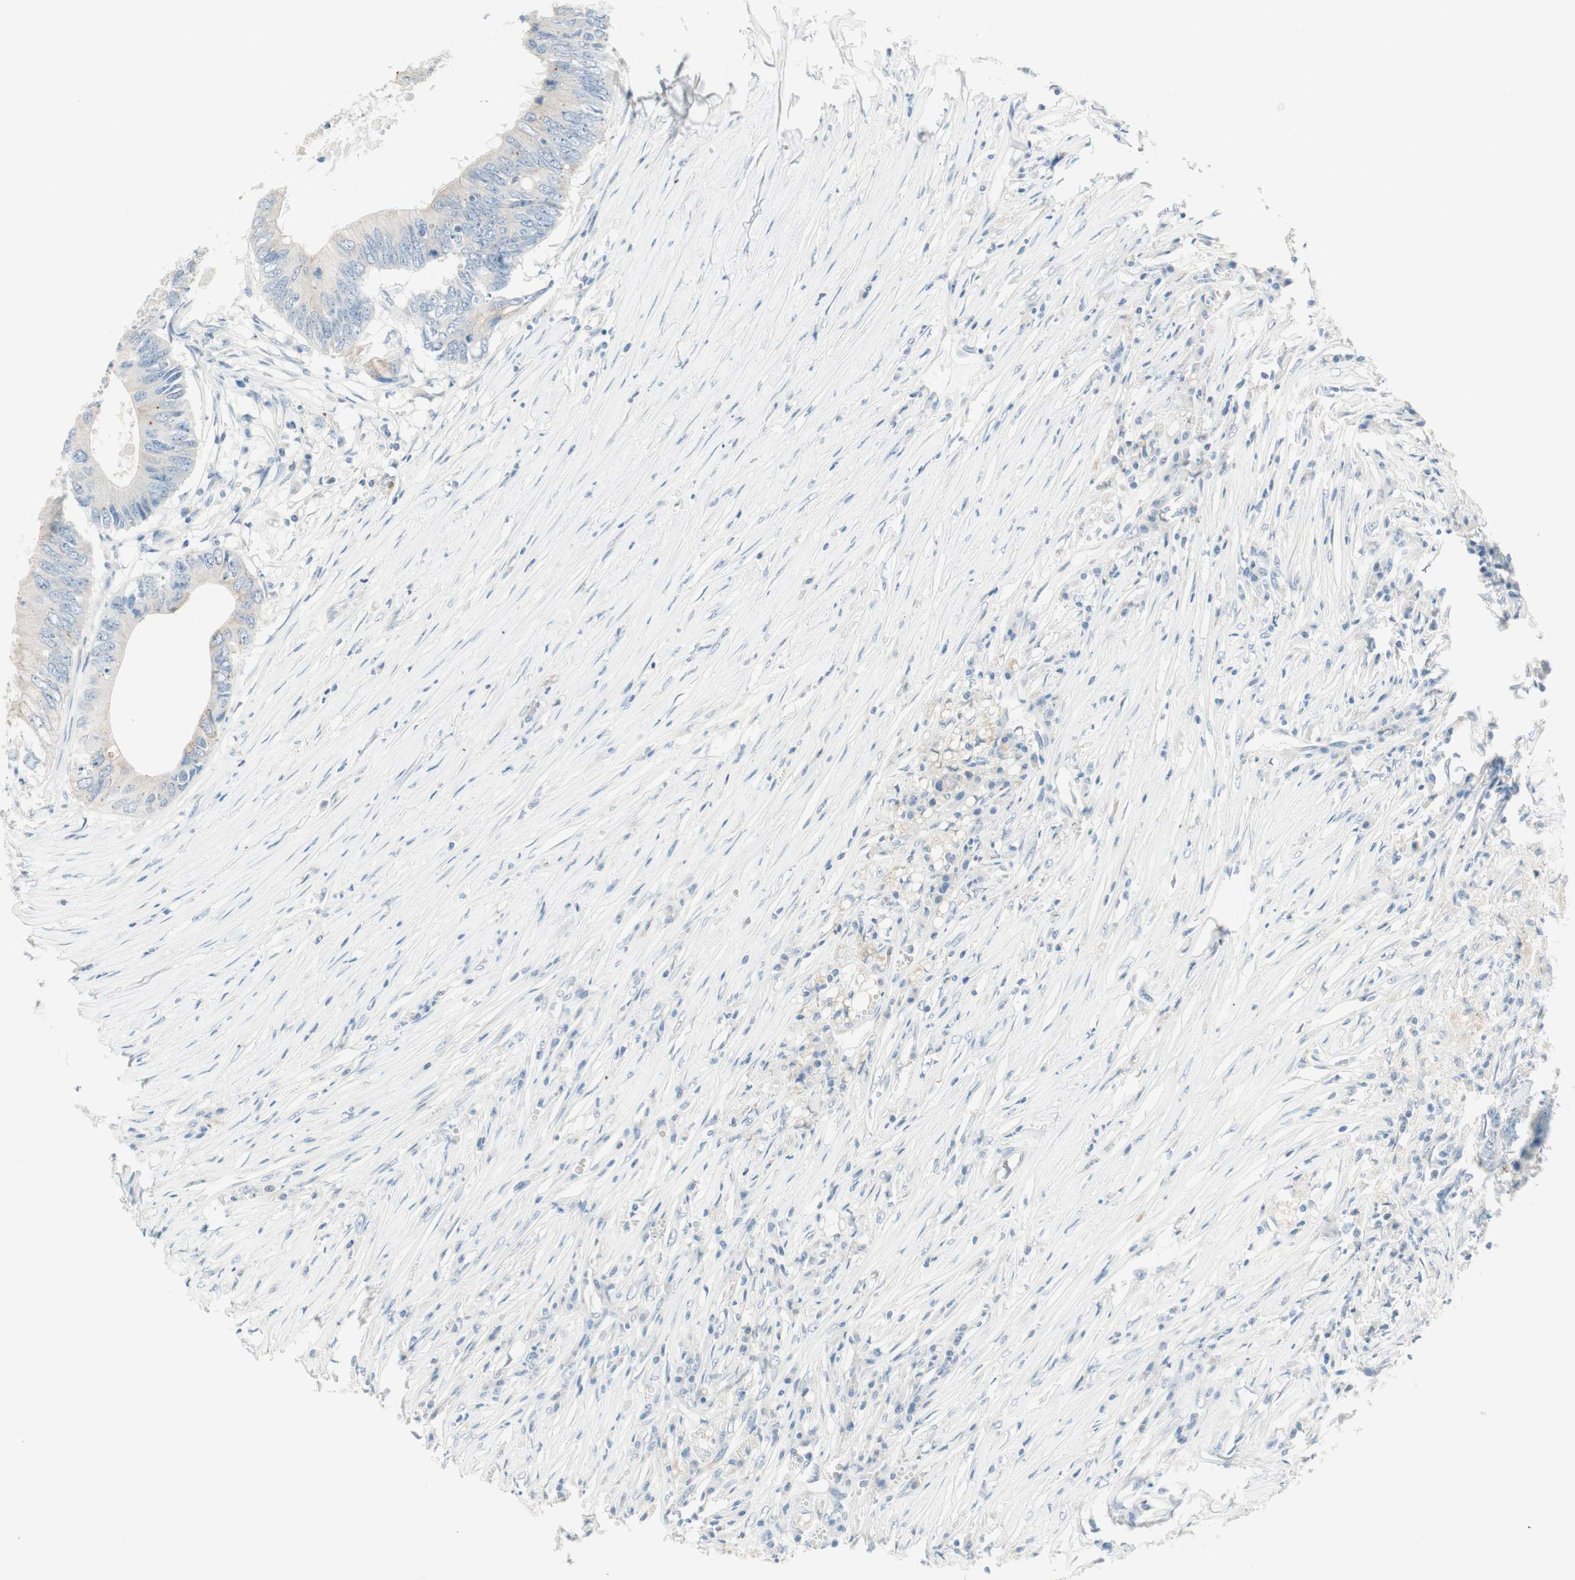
{"staining": {"intensity": "negative", "quantity": "none", "location": "none"}, "tissue": "colorectal cancer", "cell_type": "Tumor cells", "image_type": "cancer", "snomed": [{"axis": "morphology", "description": "Adenocarcinoma, NOS"}, {"axis": "topography", "description": "Colon"}], "caption": "Photomicrograph shows no protein expression in tumor cells of colorectal adenocarcinoma tissue.", "gene": "GNAO1", "patient": {"sex": "male", "age": 71}}